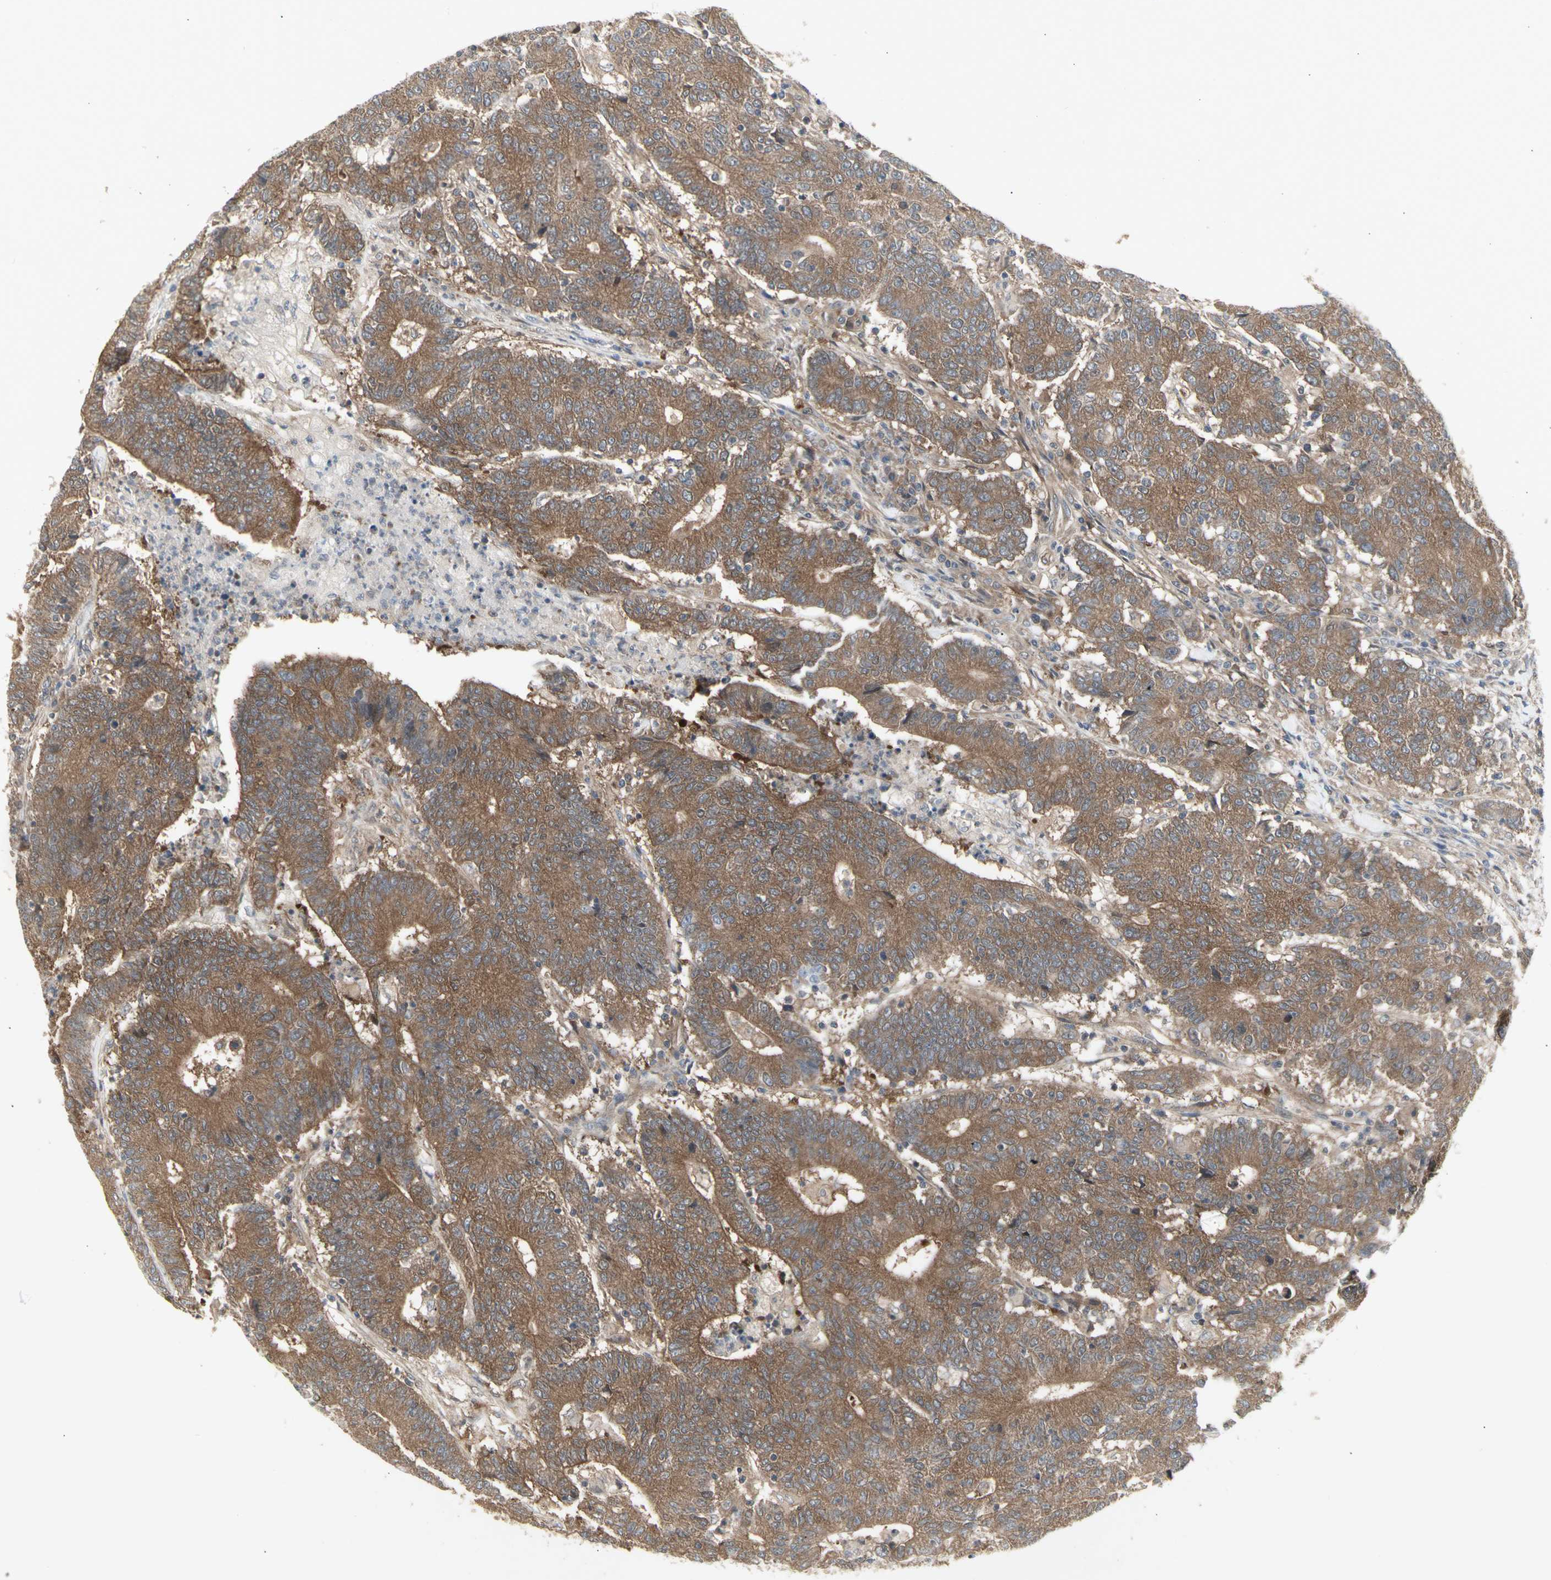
{"staining": {"intensity": "moderate", "quantity": ">75%", "location": "cytoplasmic/membranous"}, "tissue": "colorectal cancer", "cell_type": "Tumor cells", "image_type": "cancer", "snomed": [{"axis": "morphology", "description": "Normal tissue, NOS"}, {"axis": "morphology", "description": "Adenocarcinoma, NOS"}, {"axis": "topography", "description": "Colon"}], "caption": "DAB immunohistochemical staining of human colorectal adenocarcinoma shows moderate cytoplasmic/membranous protein expression in approximately >75% of tumor cells.", "gene": "CHURC1-FNTB", "patient": {"sex": "female", "age": 75}}